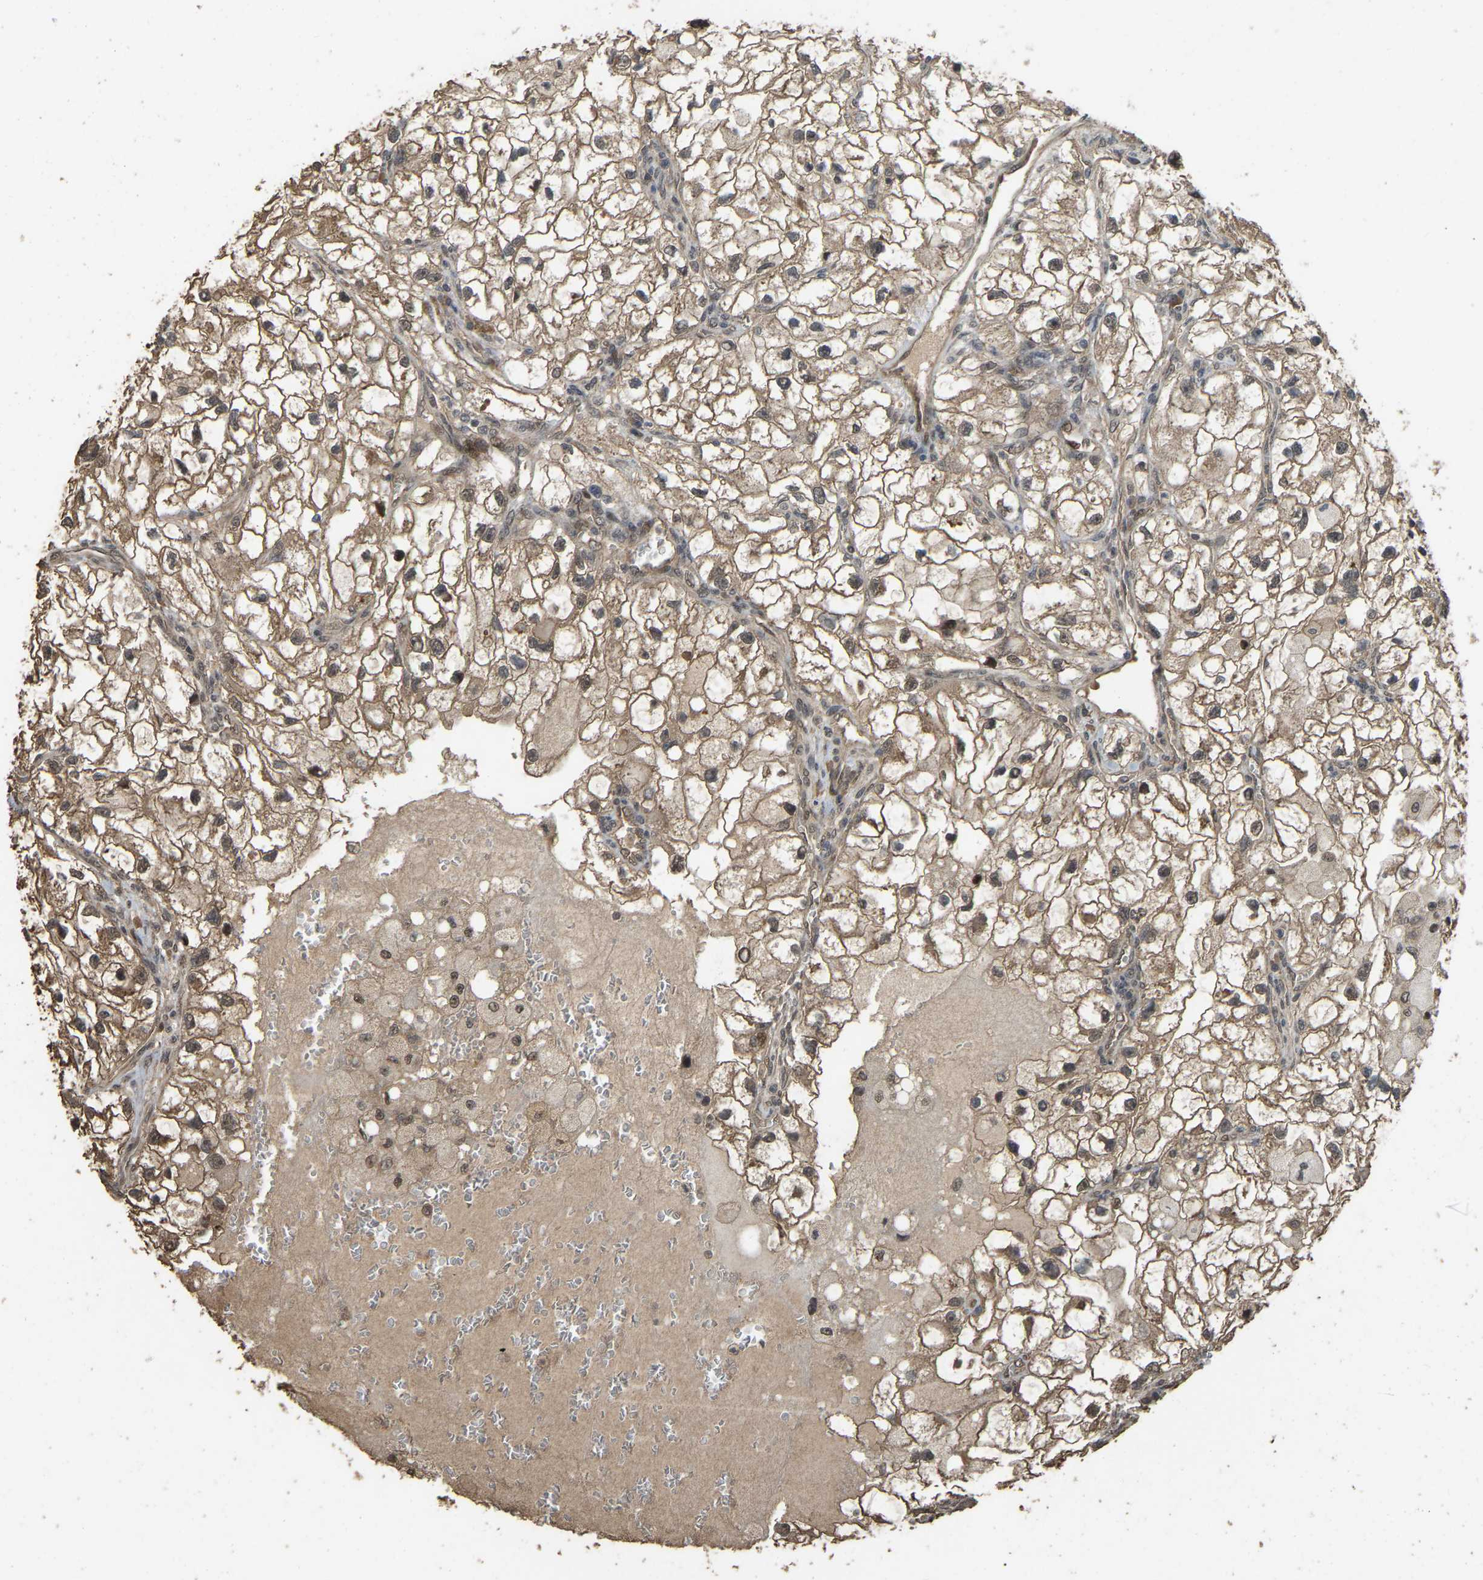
{"staining": {"intensity": "moderate", "quantity": ">75%", "location": "cytoplasmic/membranous"}, "tissue": "renal cancer", "cell_type": "Tumor cells", "image_type": "cancer", "snomed": [{"axis": "morphology", "description": "Adenocarcinoma, NOS"}, {"axis": "topography", "description": "Kidney"}], "caption": "A high-resolution micrograph shows immunohistochemistry (IHC) staining of renal cancer, which reveals moderate cytoplasmic/membranous expression in approximately >75% of tumor cells.", "gene": "ARHGAP23", "patient": {"sex": "female", "age": 70}}